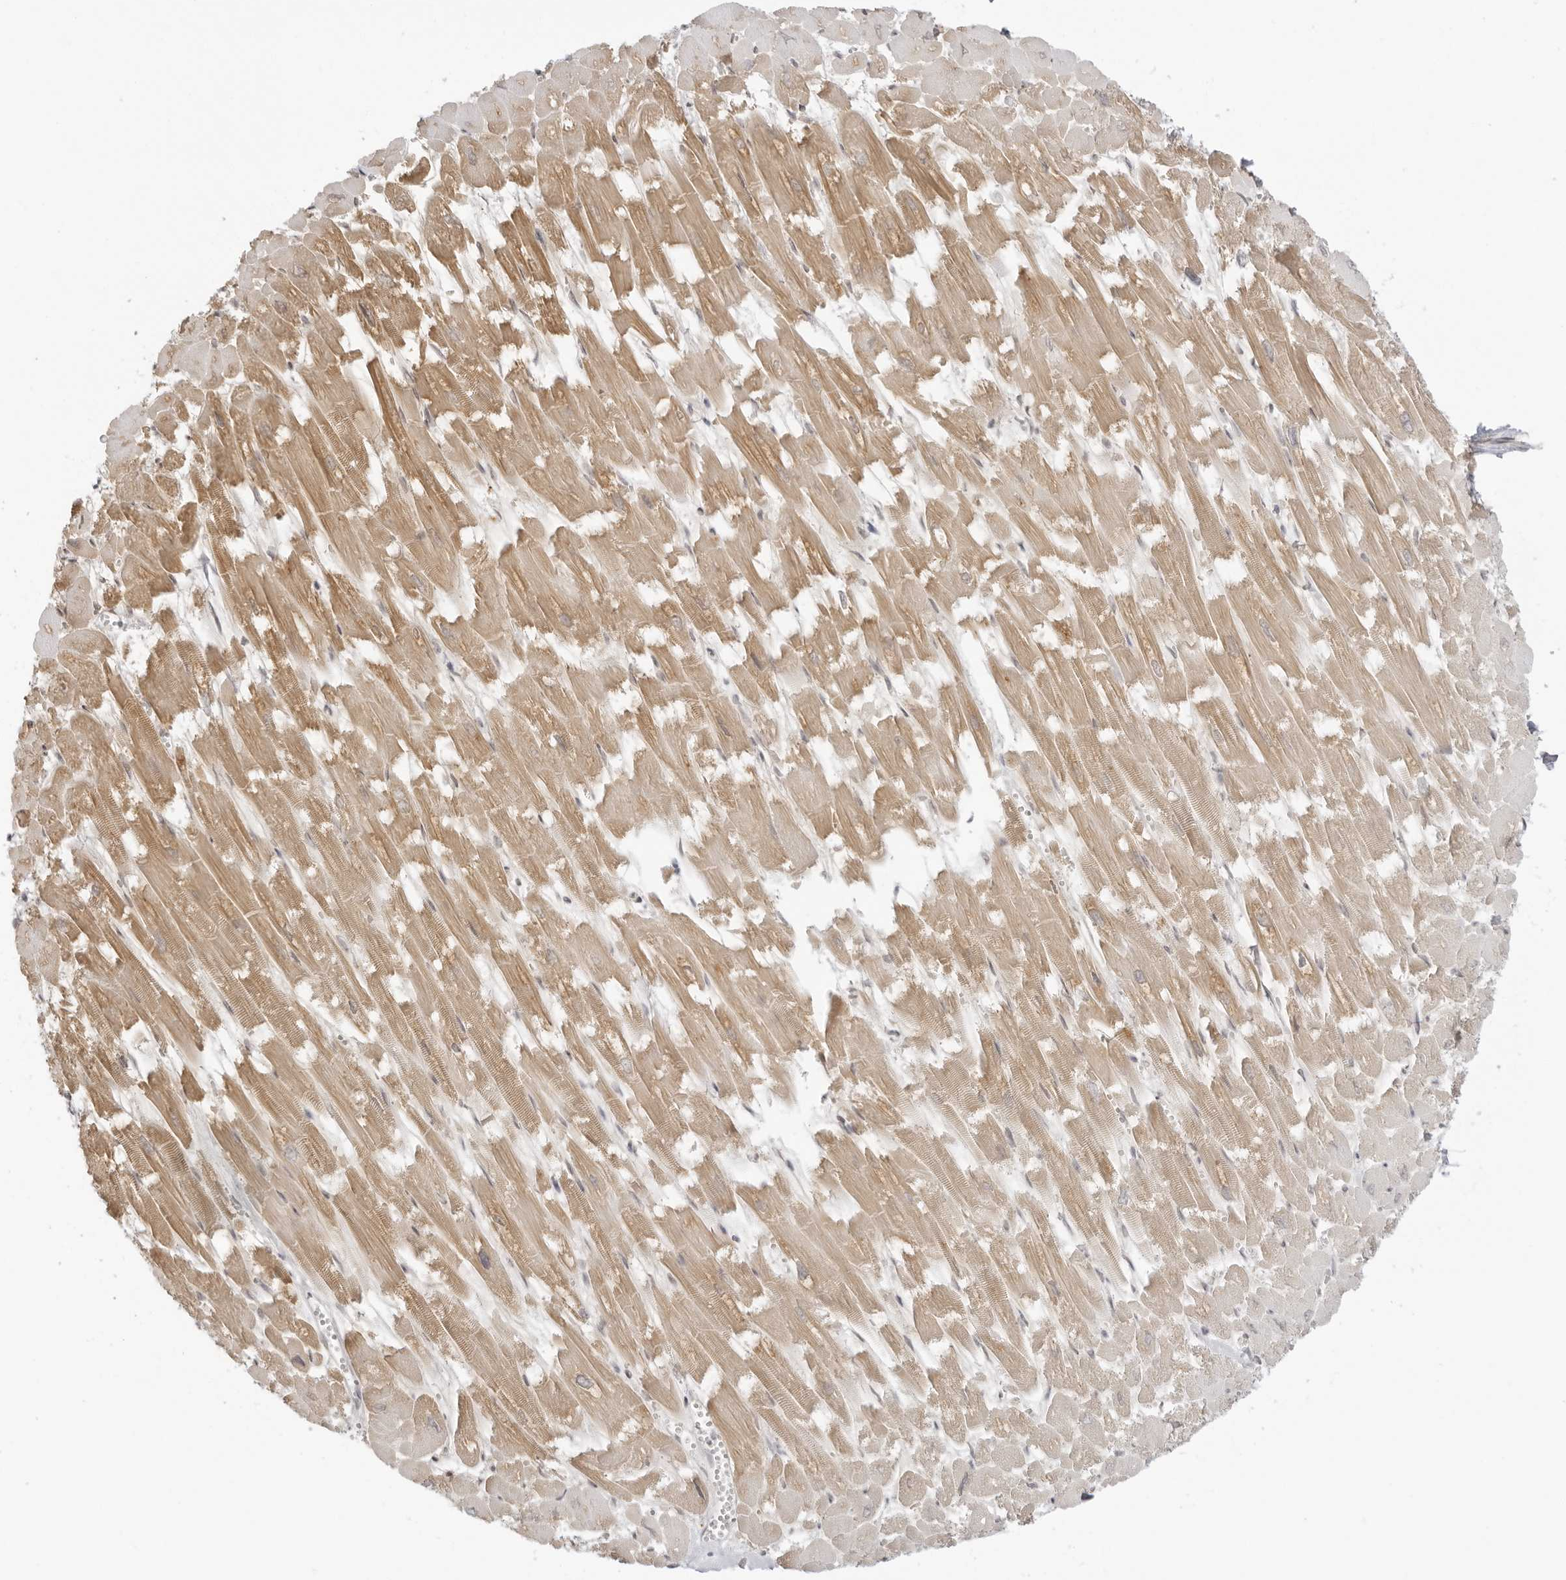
{"staining": {"intensity": "moderate", "quantity": ">75%", "location": "cytoplasmic/membranous"}, "tissue": "heart muscle", "cell_type": "Cardiomyocytes", "image_type": "normal", "snomed": [{"axis": "morphology", "description": "Normal tissue, NOS"}, {"axis": "topography", "description": "Heart"}], "caption": "The photomicrograph shows immunohistochemical staining of unremarkable heart muscle. There is moderate cytoplasmic/membranous positivity is seen in about >75% of cardiomyocytes. (DAB (3,3'-diaminobenzidine) IHC, brown staining for protein, blue staining for nuclei).", "gene": "PRRC2C", "patient": {"sex": "male", "age": 54}}